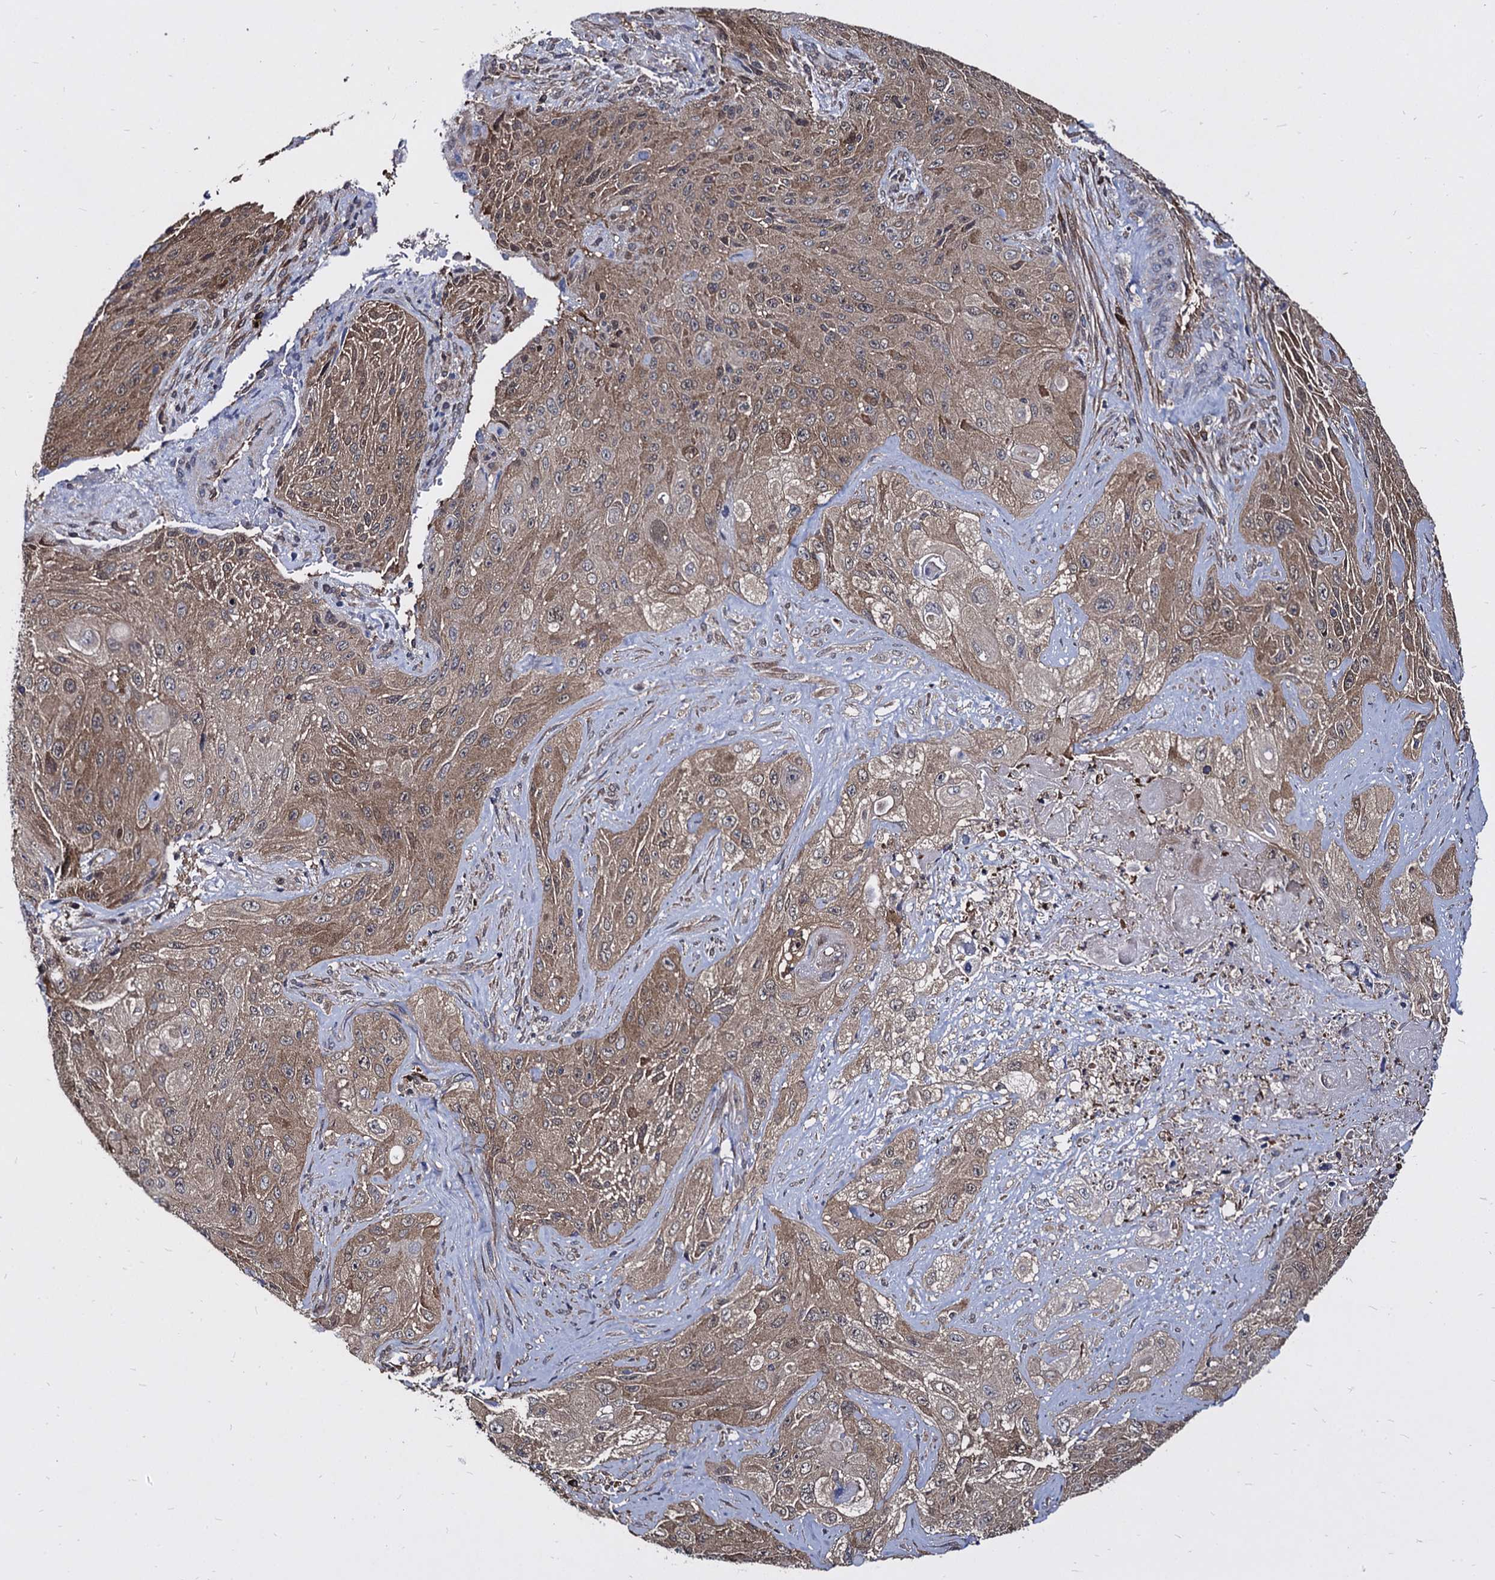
{"staining": {"intensity": "moderate", "quantity": ">75%", "location": "cytoplasmic/membranous"}, "tissue": "cervical cancer", "cell_type": "Tumor cells", "image_type": "cancer", "snomed": [{"axis": "morphology", "description": "Squamous cell carcinoma, NOS"}, {"axis": "topography", "description": "Cervix"}], "caption": "Immunohistochemical staining of human cervical cancer shows moderate cytoplasmic/membranous protein staining in about >75% of tumor cells.", "gene": "NME1", "patient": {"sex": "female", "age": 42}}